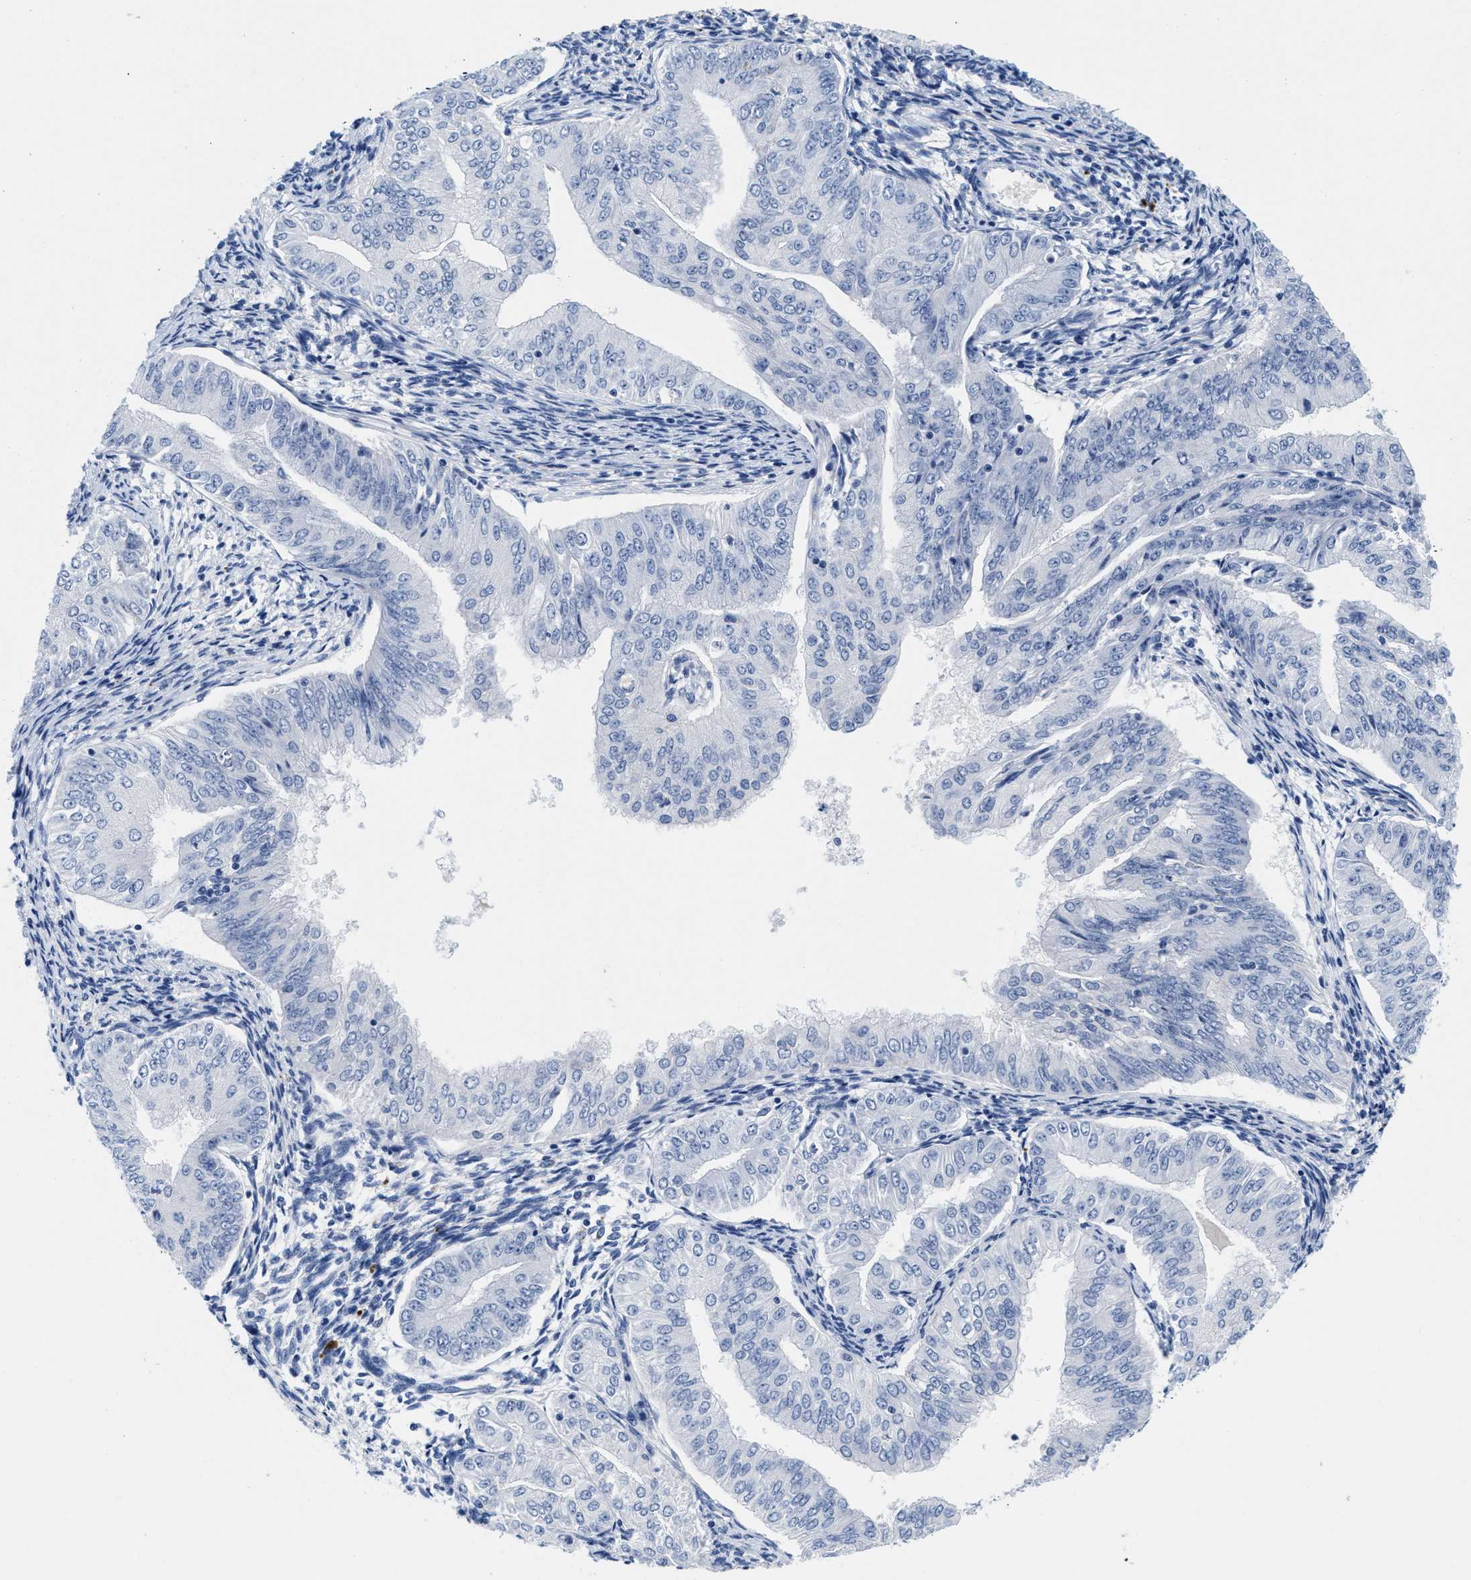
{"staining": {"intensity": "negative", "quantity": "none", "location": "none"}, "tissue": "endometrial cancer", "cell_type": "Tumor cells", "image_type": "cancer", "snomed": [{"axis": "morphology", "description": "Normal tissue, NOS"}, {"axis": "morphology", "description": "Adenocarcinoma, NOS"}, {"axis": "topography", "description": "Endometrium"}], "caption": "The image shows no significant expression in tumor cells of endometrial cancer. (DAB (3,3'-diaminobenzidine) immunohistochemistry (IHC) visualized using brightfield microscopy, high magnification).", "gene": "TTC3", "patient": {"sex": "female", "age": 53}}